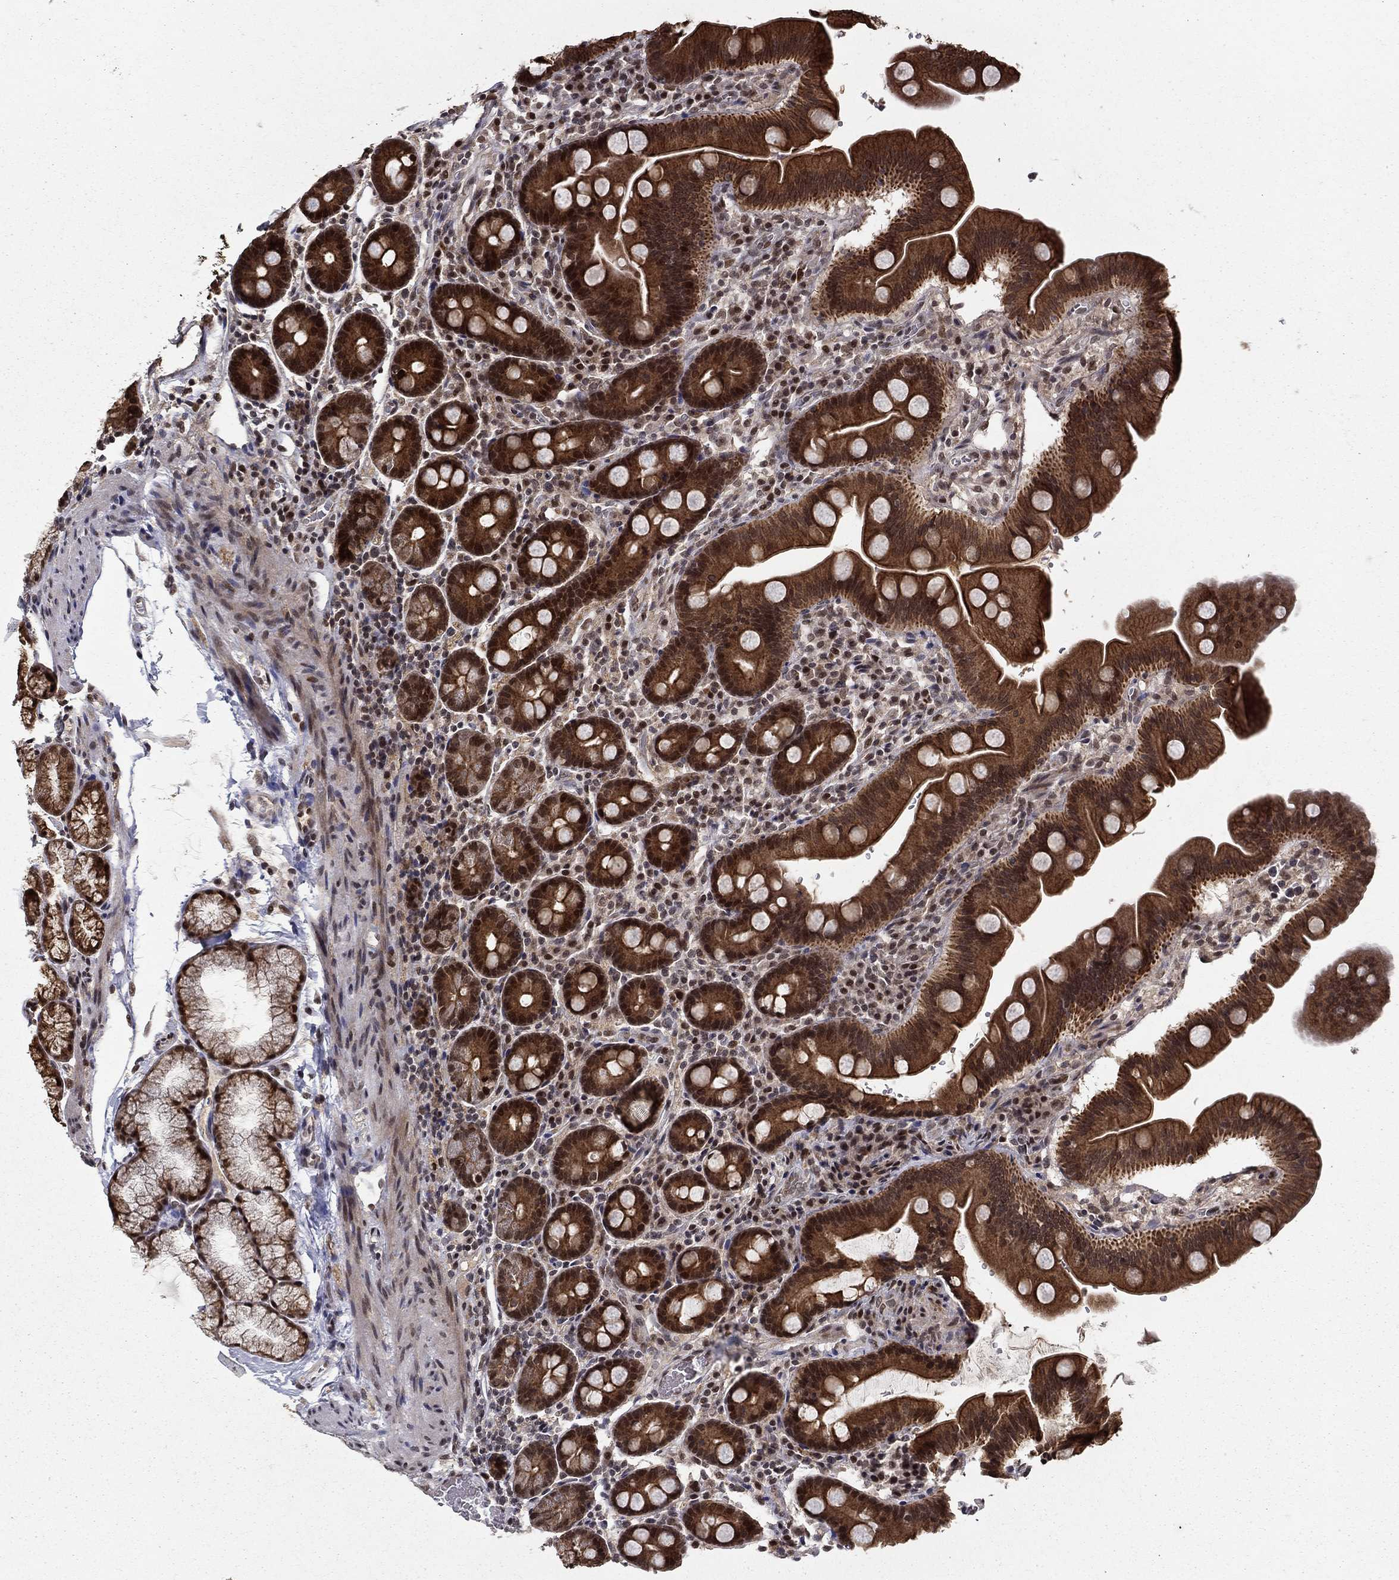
{"staining": {"intensity": "strong", "quantity": ">75%", "location": "cytoplasmic/membranous,nuclear"}, "tissue": "duodenum", "cell_type": "Glandular cells", "image_type": "normal", "snomed": [{"axis": "morphology", "description": "Normal tissue, NOS"}, {"axis": "topography", "description": "Duodenum"}], "caption": "Immunohistochemical staining of benign human duodenum reveals >75% levels of strong cytoplasmic/membranous,nuclear protein positivity in approximately >75% of glandular cells. The protein of interest is stained brown, and the nuclei are stained in blue (DAB IHC with brightfield microscopy, high magnification).", "gene": "CDCA7L", "patient": {"sex": "male", "age": 59}}